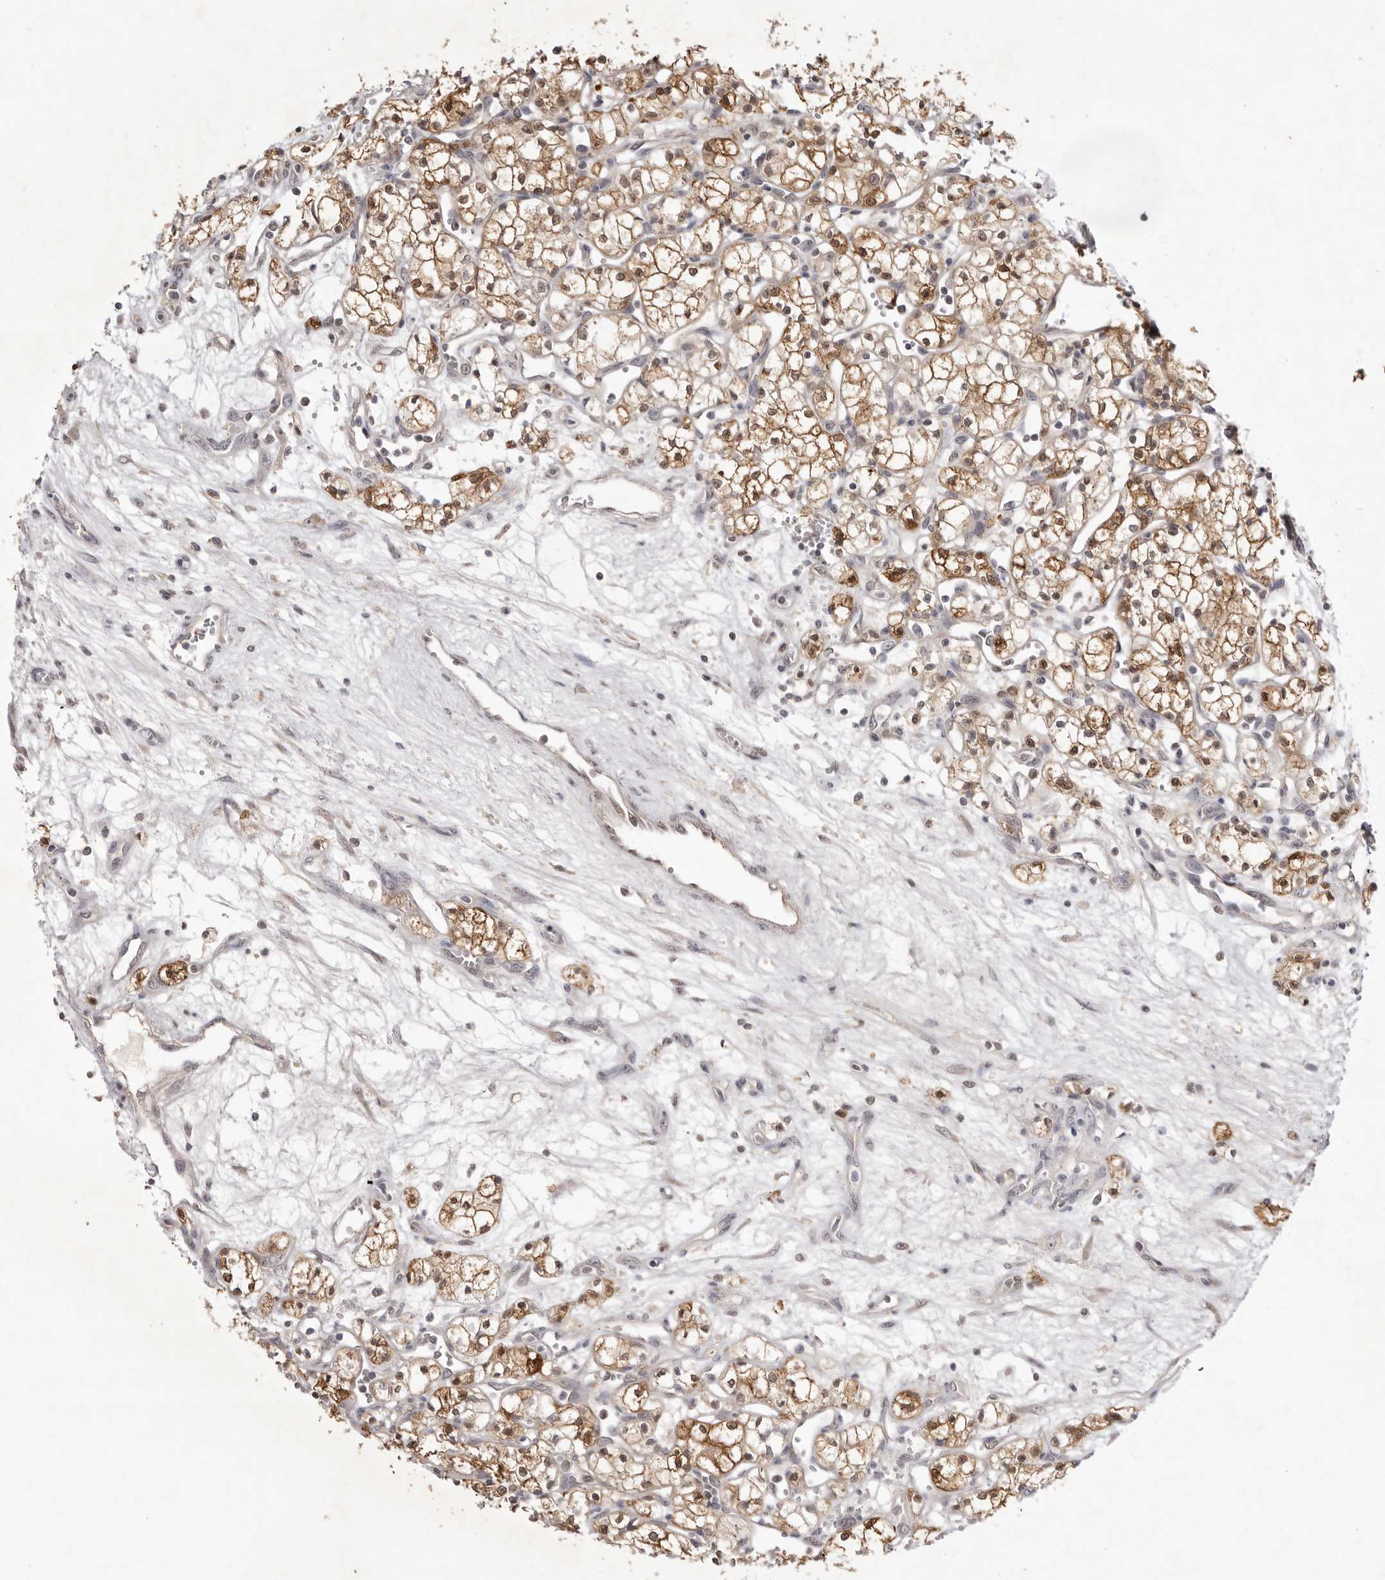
{"staining": {"intensity": "moderate", "quantity": ">75%", "location": "cytoplasmic/membranous,nuclear"}, "tissue": "renal cancer", "cell_type": "Tumor cells", "image_type": "cancer", "snomed": [{"axis": "morphology", "description": "Adenocarcinoma, NOS"}, {"axis": "topography", "description": "Kidney"}], "caption": "This is an image of immunohistochemistry staining of renal cancer (adenocarcinoma), which shows moderate expression in the cytoplasmic/membranous and nuclear of tumor cells.", "gene": "TADA1", "patient": {"sex": "male", "age": 59}}